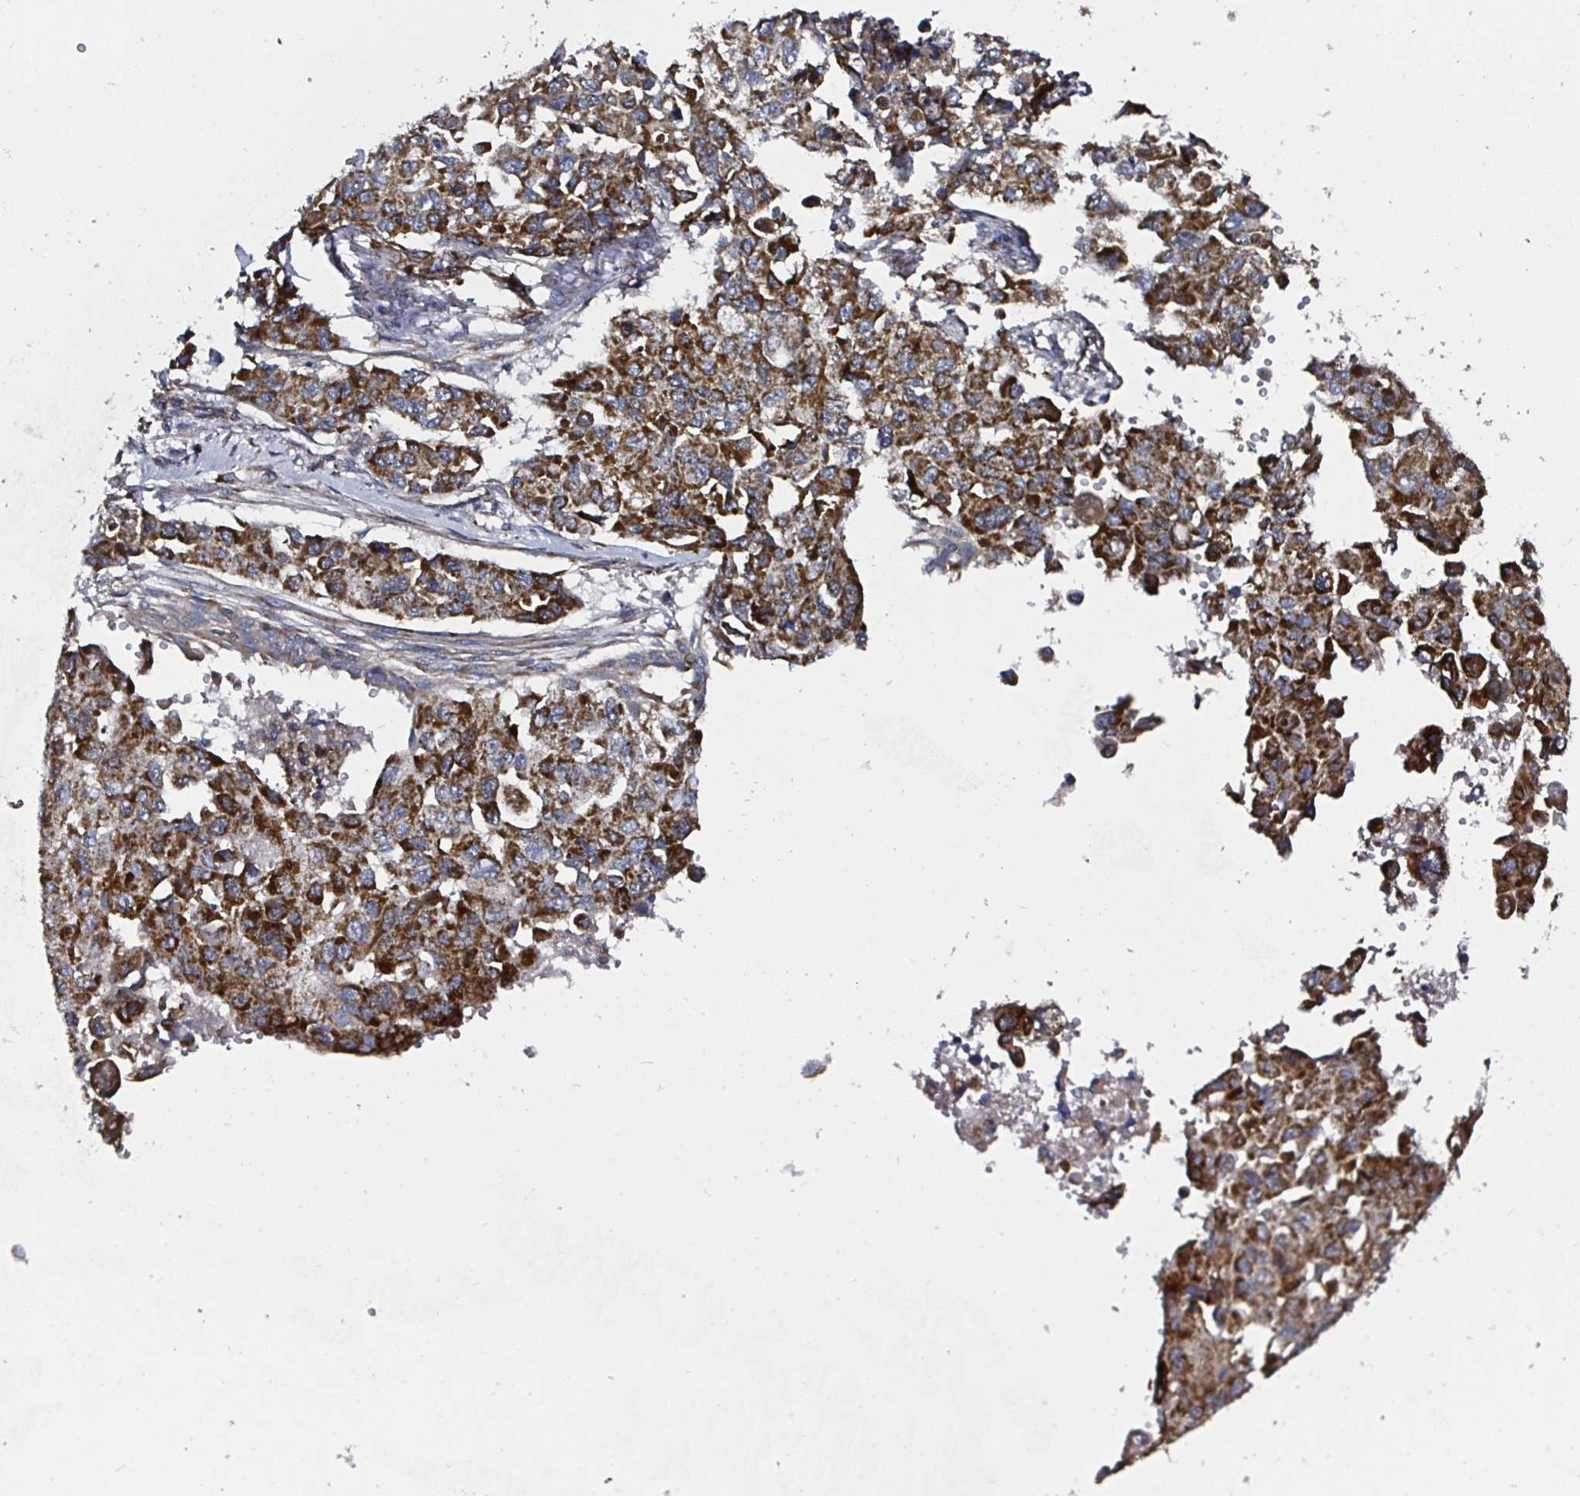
{"staining": {"intensity": "strong", "quantity": ">75%", "location": "cytoplasmic/membranous"}, "tissue": "lung cancer", "cell_type": "Tumor cells", "image_type": "cancer", "snomed": [{"axis": "morphology", "description": "Adenocarcinoma, NOS"}, {"axis": "topography", "description": "Lung"}], "caption": "An immunohistochemistry (IHC) micrograph of tumor tissue is shown. Protein staining in brown labels strong cytoplasmic/membranous positivity in adenocarcinoma (lung) within tumor cells.", "gene": "ATAD3B", "patient": {"sex": "male", "age": 64}}